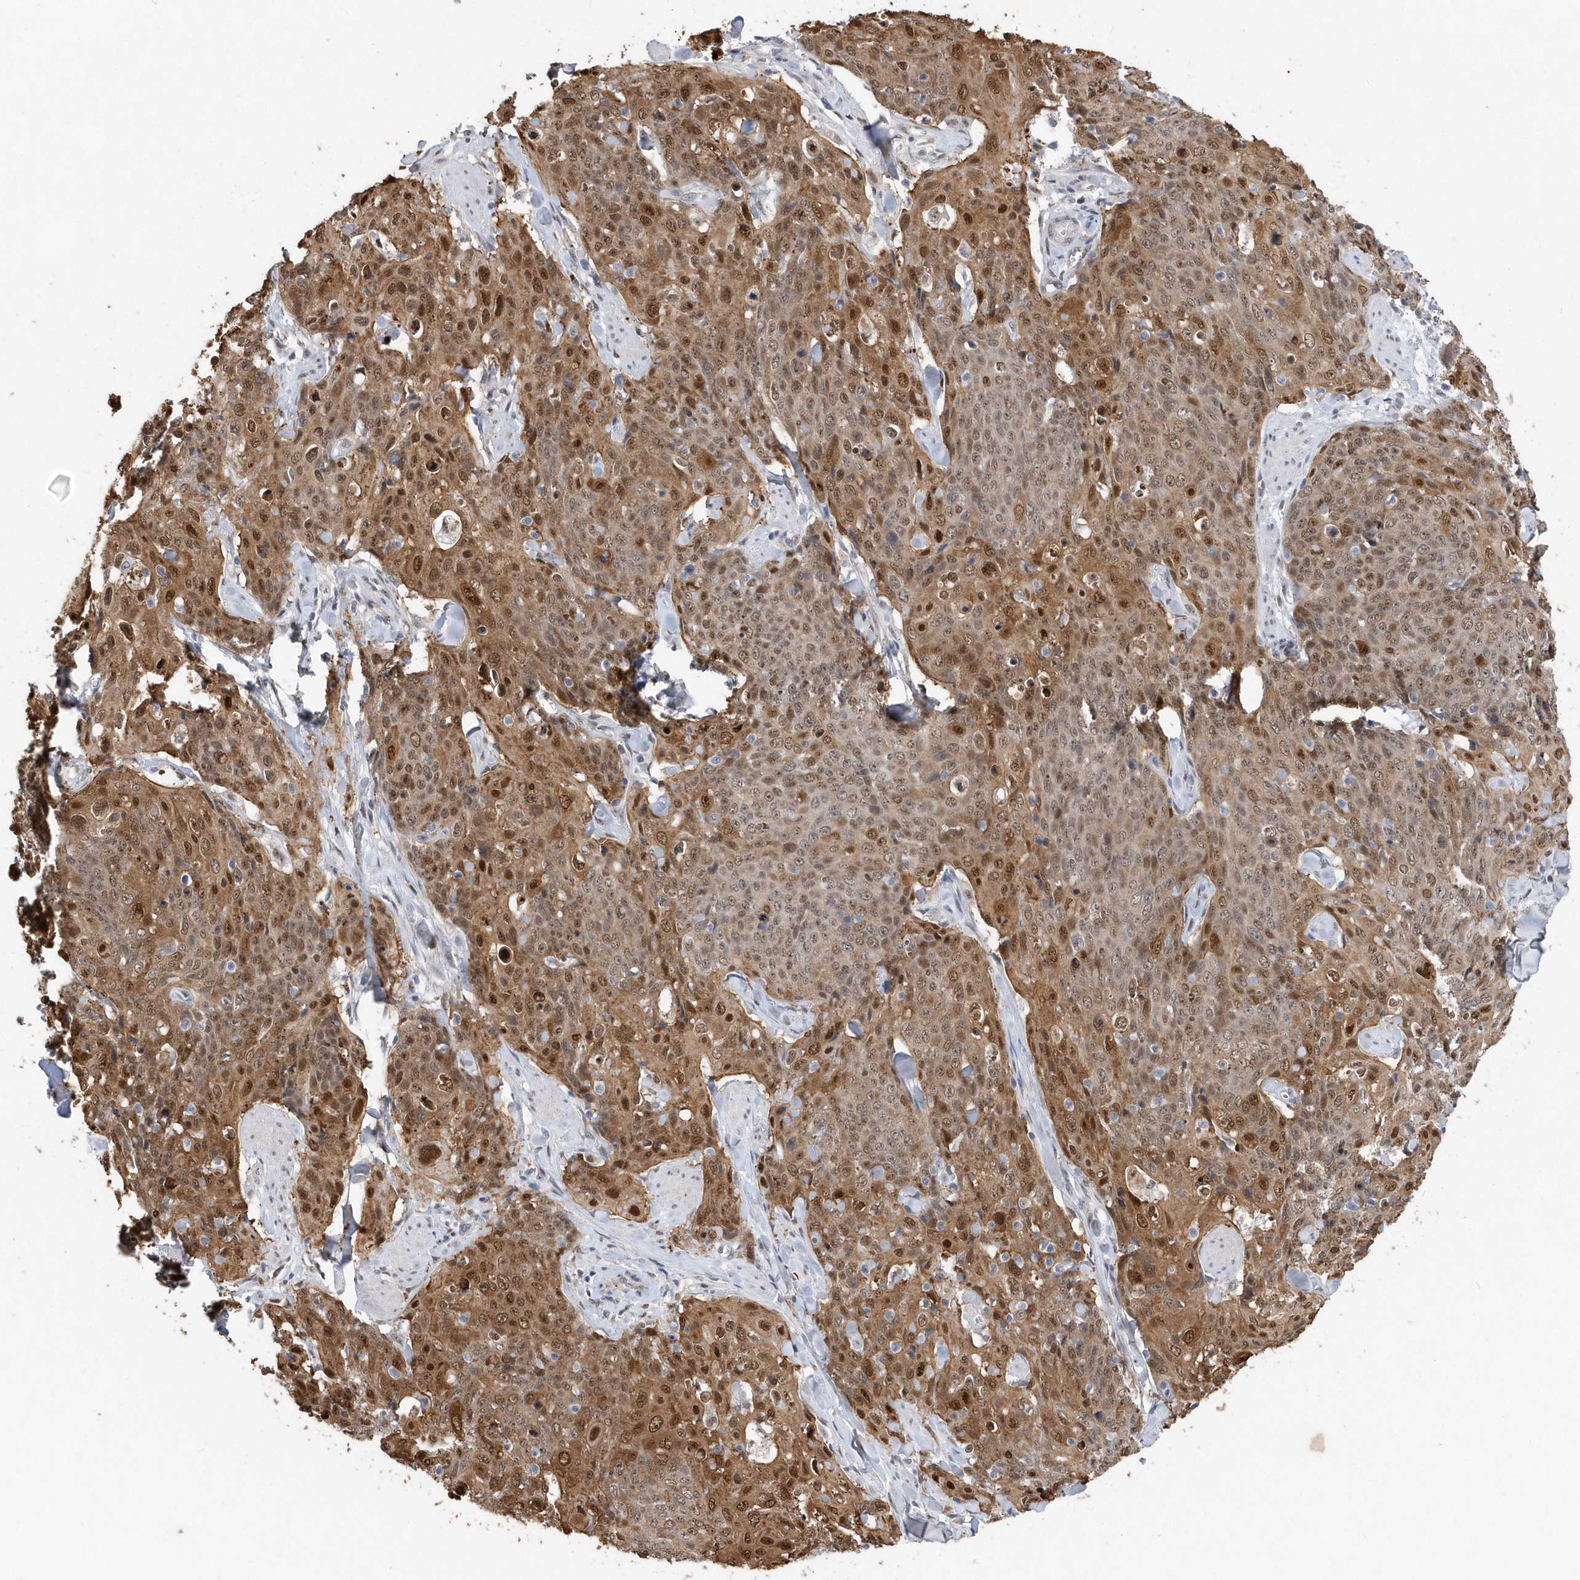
{"staining": {"intensity": "moderate", "quantity": ">75%", "location": "cytoplasmic/membranous,nuclear"}, "tissue": "skin cancer", "cell_type": "Tumor cells", "image_type": "cancer", "snomed": [{"axis": "morphology", "description": "Squamous cell carcinoma, NOS"}, {"axis": "topography", "description": "Skin"}, {"axis": "topography", "description": "Vulva"}], "caption": "Protein positivity by IHC displays moderate cytoplasmic/membranous and nuclear expression in about >75% of tumor cells in skin cancer (squamous cell carcinoma).", "gene": "RPP30", "patient": {"sex": "female", "age": 85}}